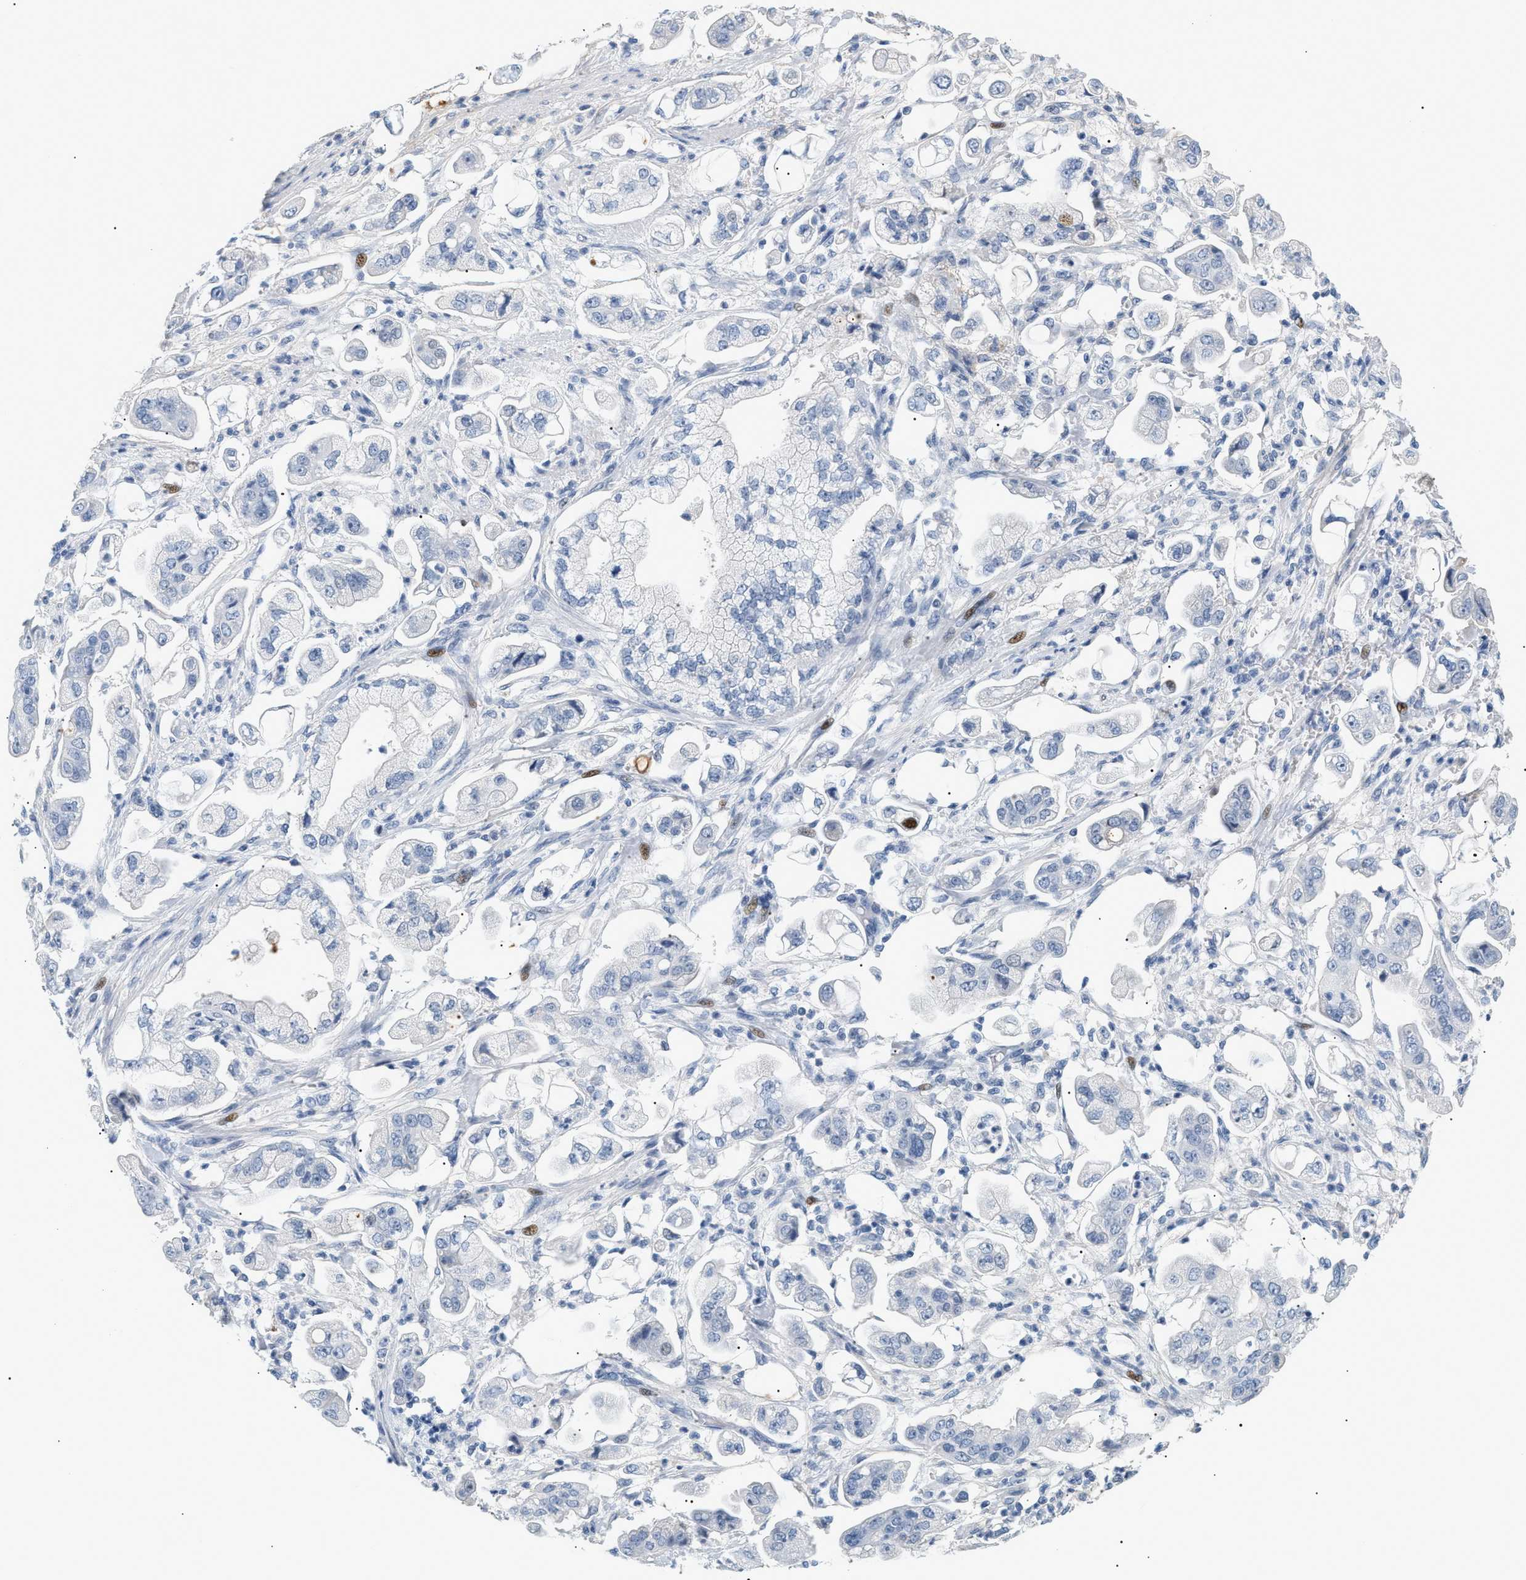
{"staining": {"intensity": "negative", "quantity": "none", "location": "none"}, "tissue": "stomach cancer", "cell_type": "Tumor cells", "image_type": "cancer", "snomed": [{"axis": "morphology", "description": "Adenocarcinoma, NOS"}, {"axis": "topography", "description": "Stomach"}], "caption": "There is no significant staining in tumor cells of stomach cancer.", "gene": "CFH", "patient": {"sex": "male", "age": 62}}